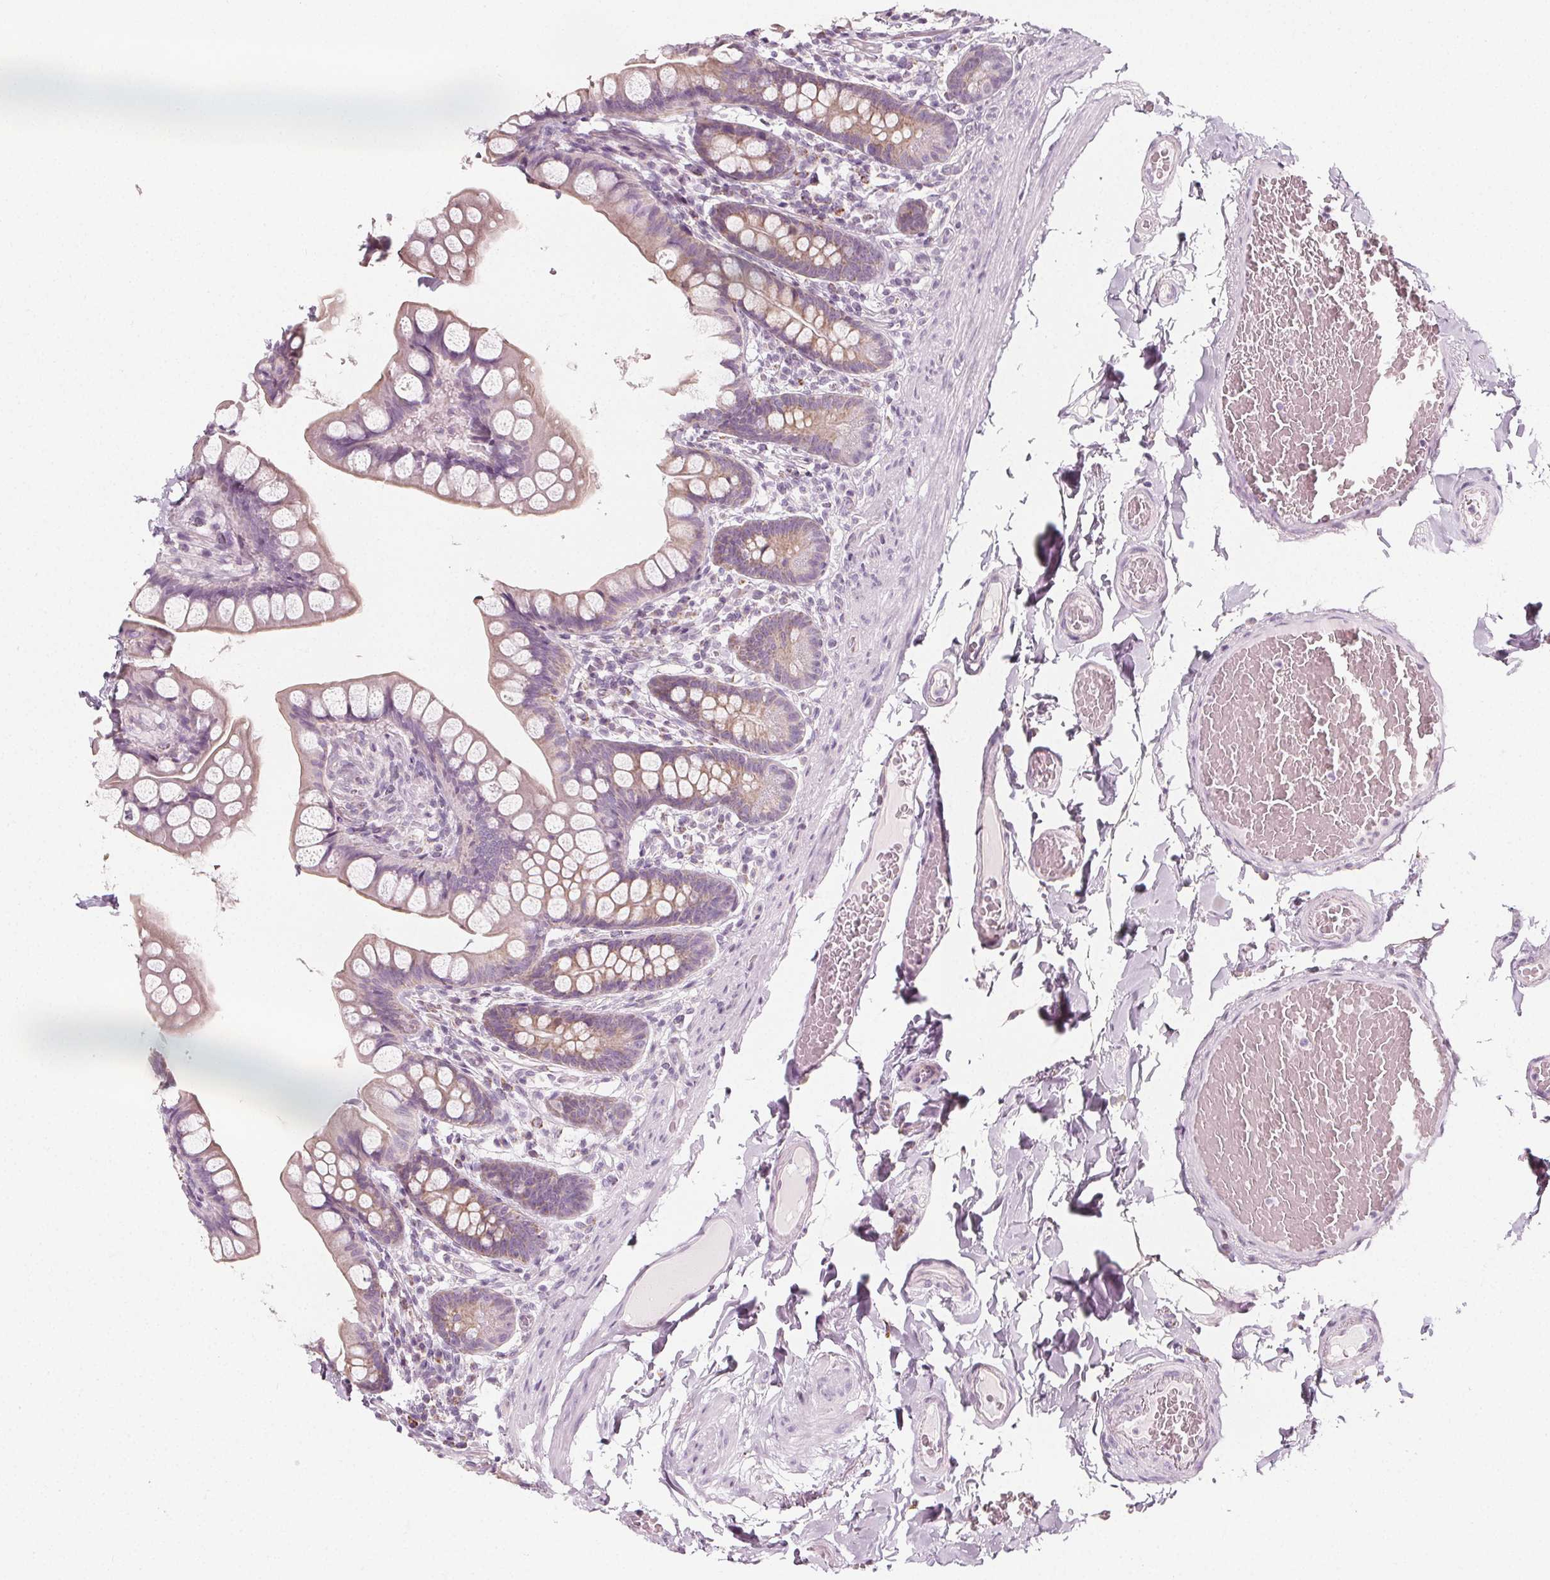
{"staining": {"intensity": "weak", "quantity": "25%-75%", "location": "cytoplasmic/membranous"}, "tissue": "small intestine", "cell_type": "Glandular cells", "image_type": "normal", "snomed": [{"axis": "morphology", "description": "Normal tissue, NOS"}, {"axis": "topography", "description": "Small intestine"}], "caption": "Weak cytoplasmic/membranous staining is seen in approximately 25%-75% of glandular cells in unremarkable small intestine.", "gene": "IL17C", "patient": {"sex": "male", "age": 70}}